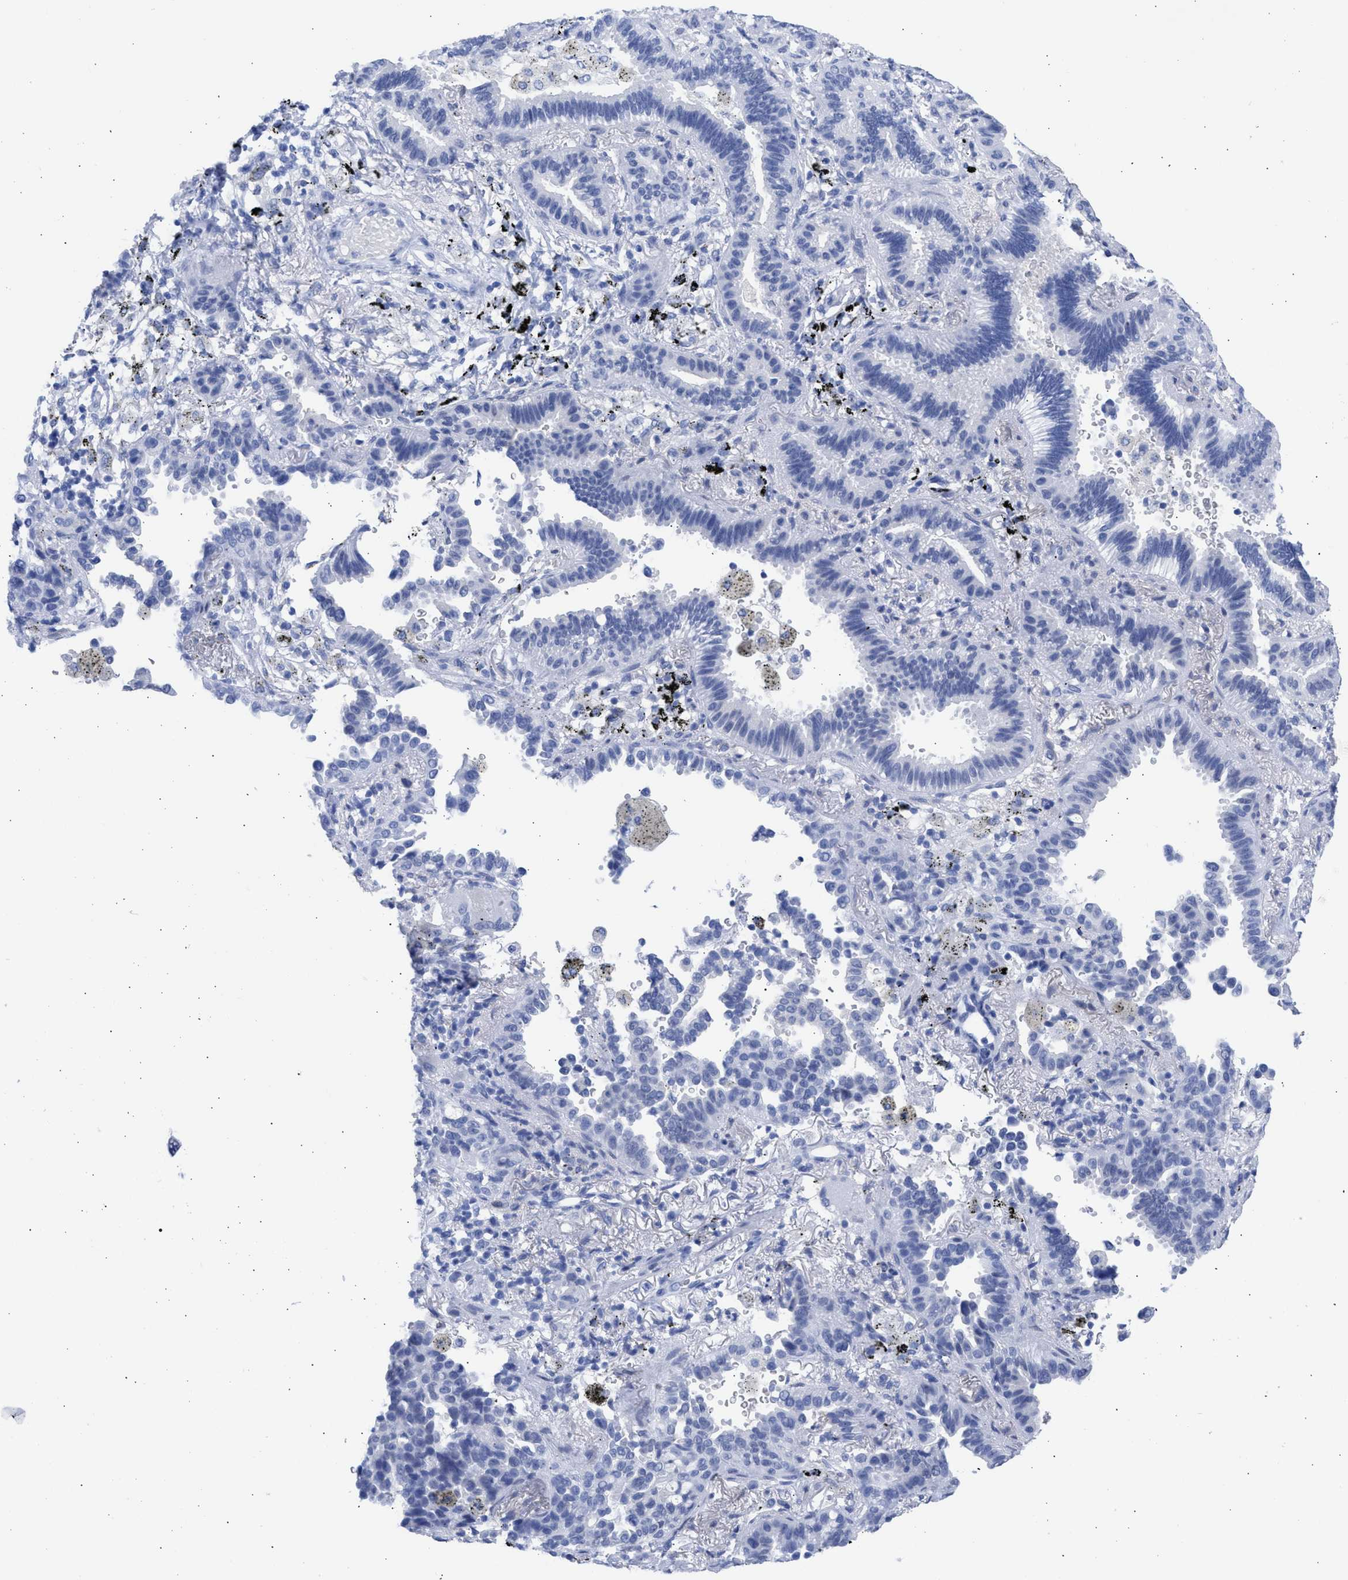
{"staining": {"intensity": "negative", "quantity": "none", "location": "none"}, "tissue": "lung cancer", "cell_type": "Tumor cells", "image_type": "cancer", "snomed": [{"axis": "morphology", "description": "Normal tissue, NOS"}, {"axis": "morphology", "description": "Adenocarcinoma, NOS"}, {"axis": "topography", "description": "Lung"}], "caption": "A photomicrograph of lung cancer (adenocarcinoma) stained for a protein displays no brown staining in tumor cells. (Brightfield microscopy of DAB IHC at high magnification).", "gene": "RSPH1", "patient": {"sex": "male", "age": 59}}